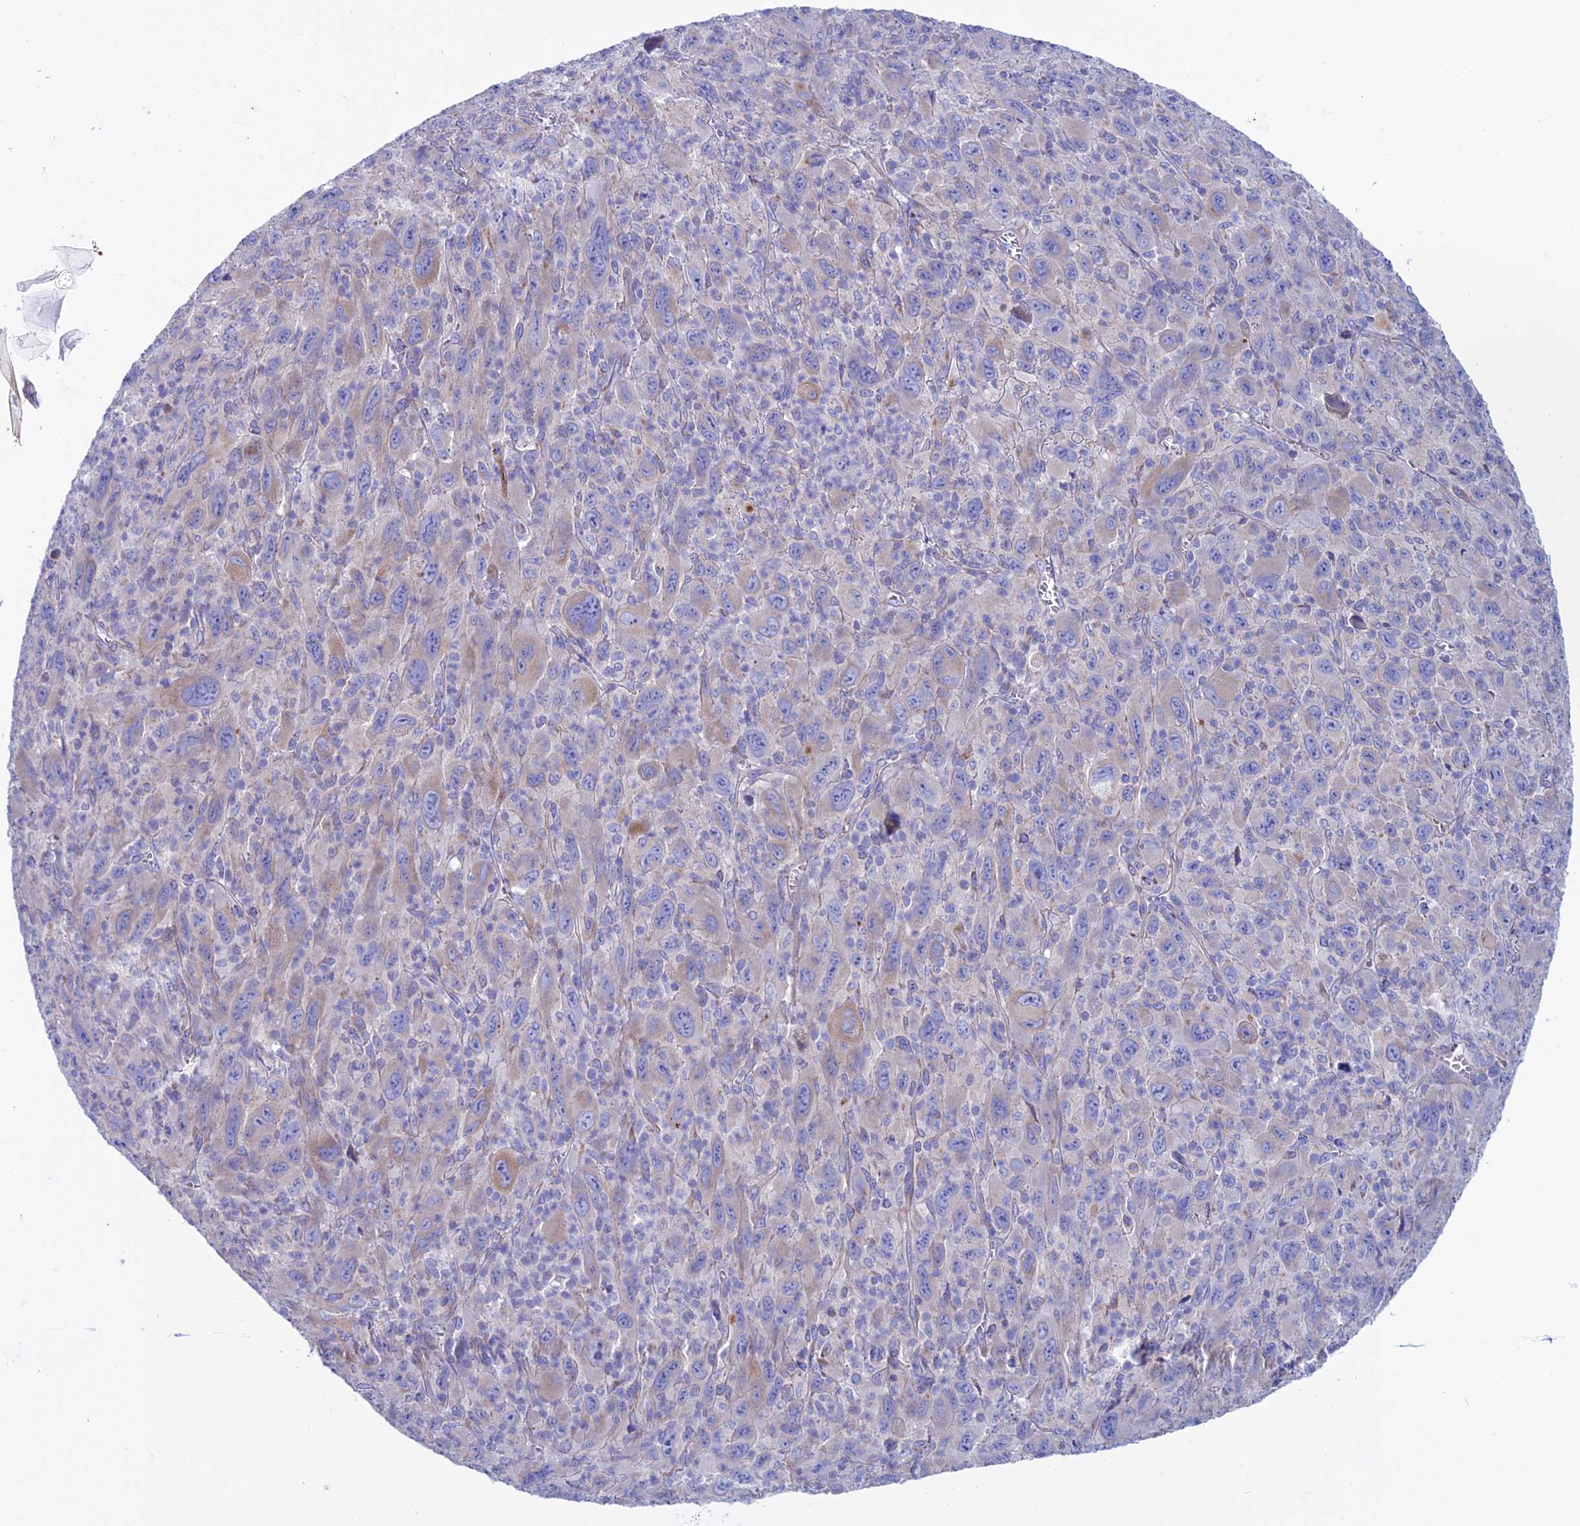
{"staining": {"intensity": "weak", "quantity": "<25%", "location": "cytoplasmic/membranous"}, "tissue": "melanoma", "cell_type": "Tumor cells", "image_type": "cancer", "snomed": [{"axis": "morphology", "description": "Malignant melanoma, Metastatic site"}, {"axis": "topography", "description": "Skin"}], "caption": "This is an immunohistochemistry (IHC) micrograph of human malignant melanoma (metastatic site). There is no positivity in tumor cells.", "gene": "SLC15A5", "patient": {"sex": "female", "age": 56}}